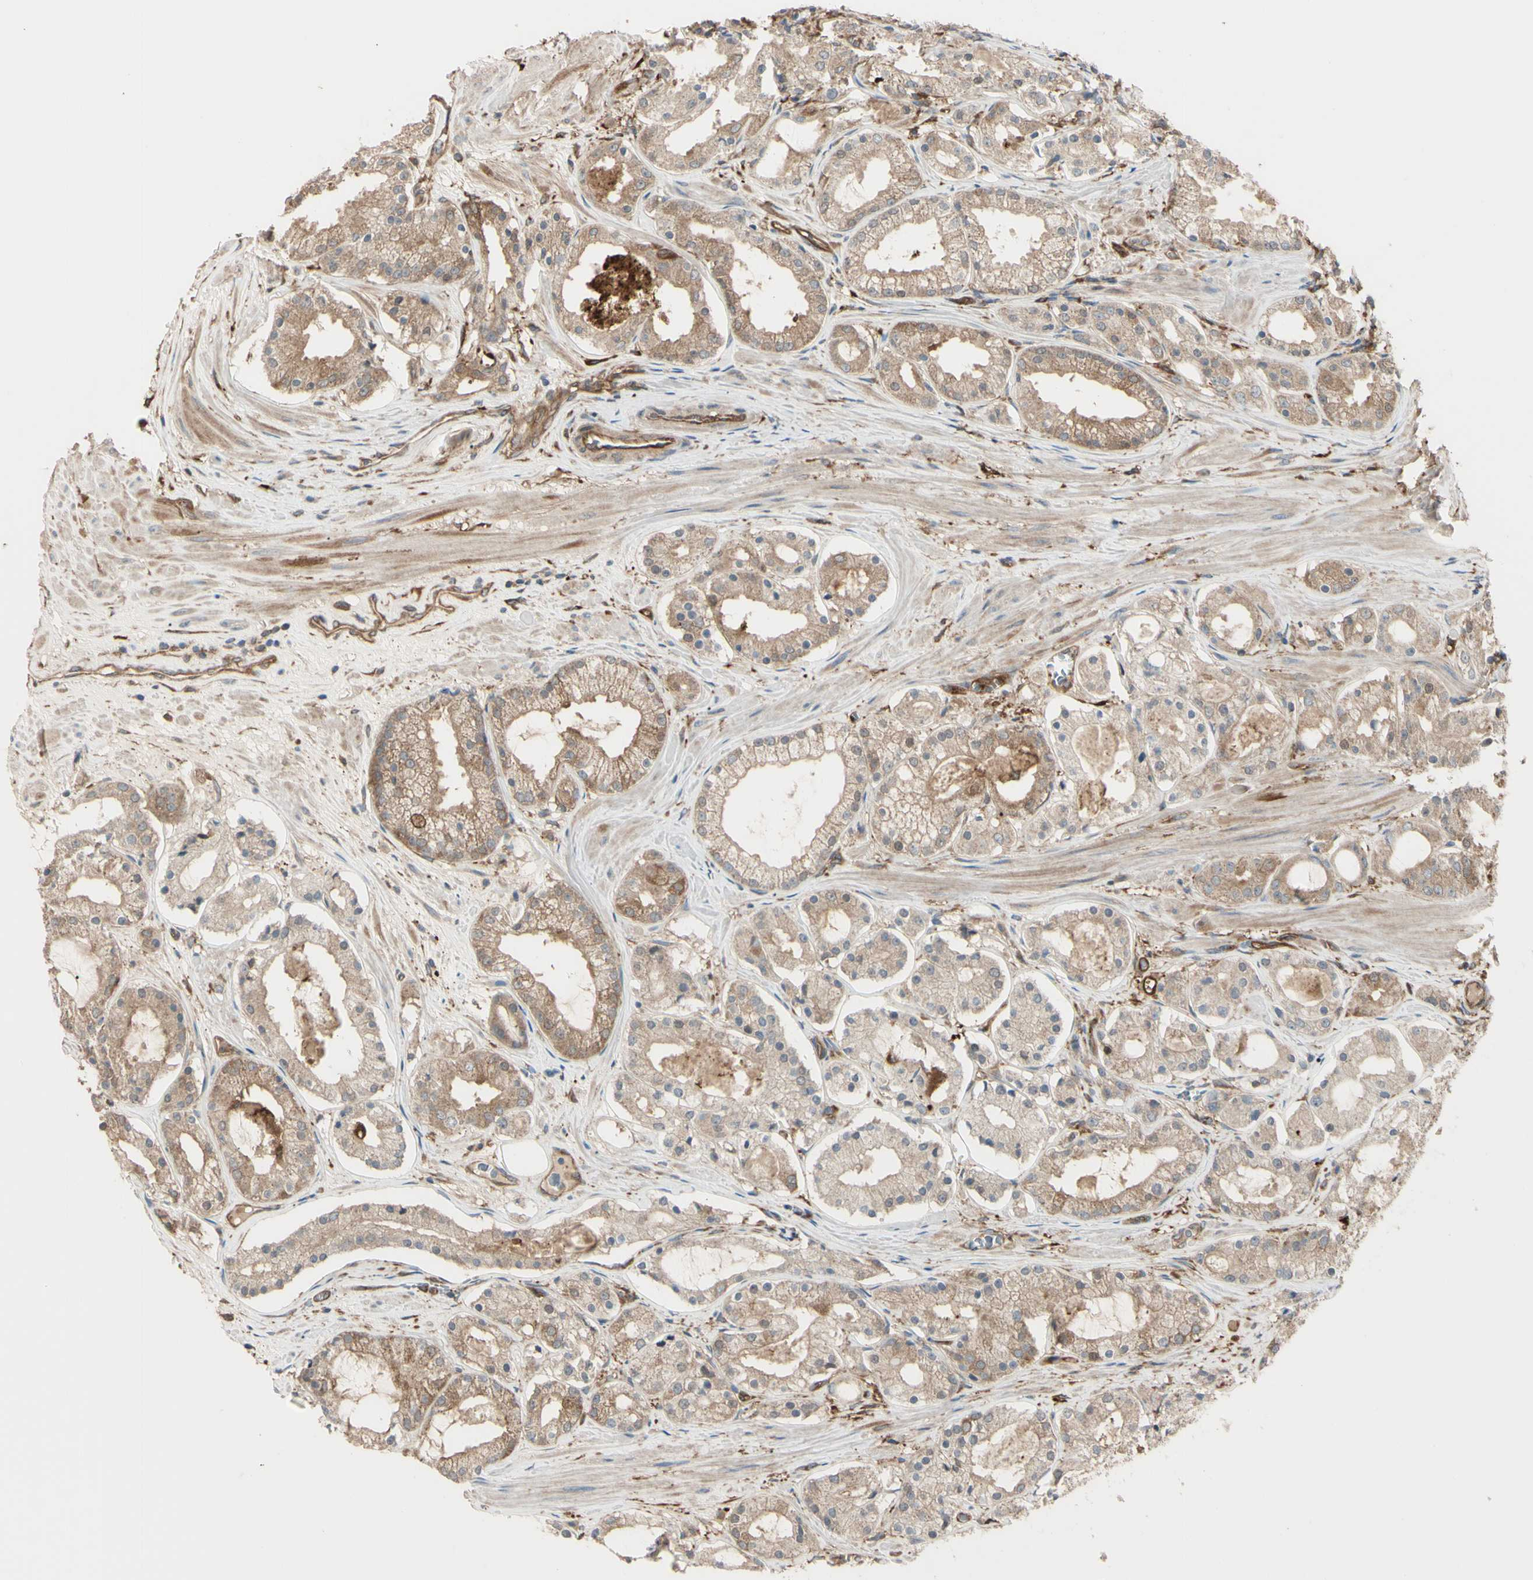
{"staining": {"intensity": "moderate", "quantity": ">75%", "location": "cytoplasmic/membranous"}, "tissue": "prostate cancer", "cell_type": "Tumor cells", "image_type": "cancer", "snomed": [{"axis": "morphology", "description": "Adenocarcinoma, High grade"}, {"axis": "topography", "description": "Prostate"}], "caption": "A micrograph showing moderate cytoplasmic/membranous staining in approximately >75% of tumor cells in prostate cancer (adenocarcinoma (high-grade)), as visualized by brown immunohistochemical staining.", "gene": "PTPN12", "patient": {"sex": "male", "age": 66}}